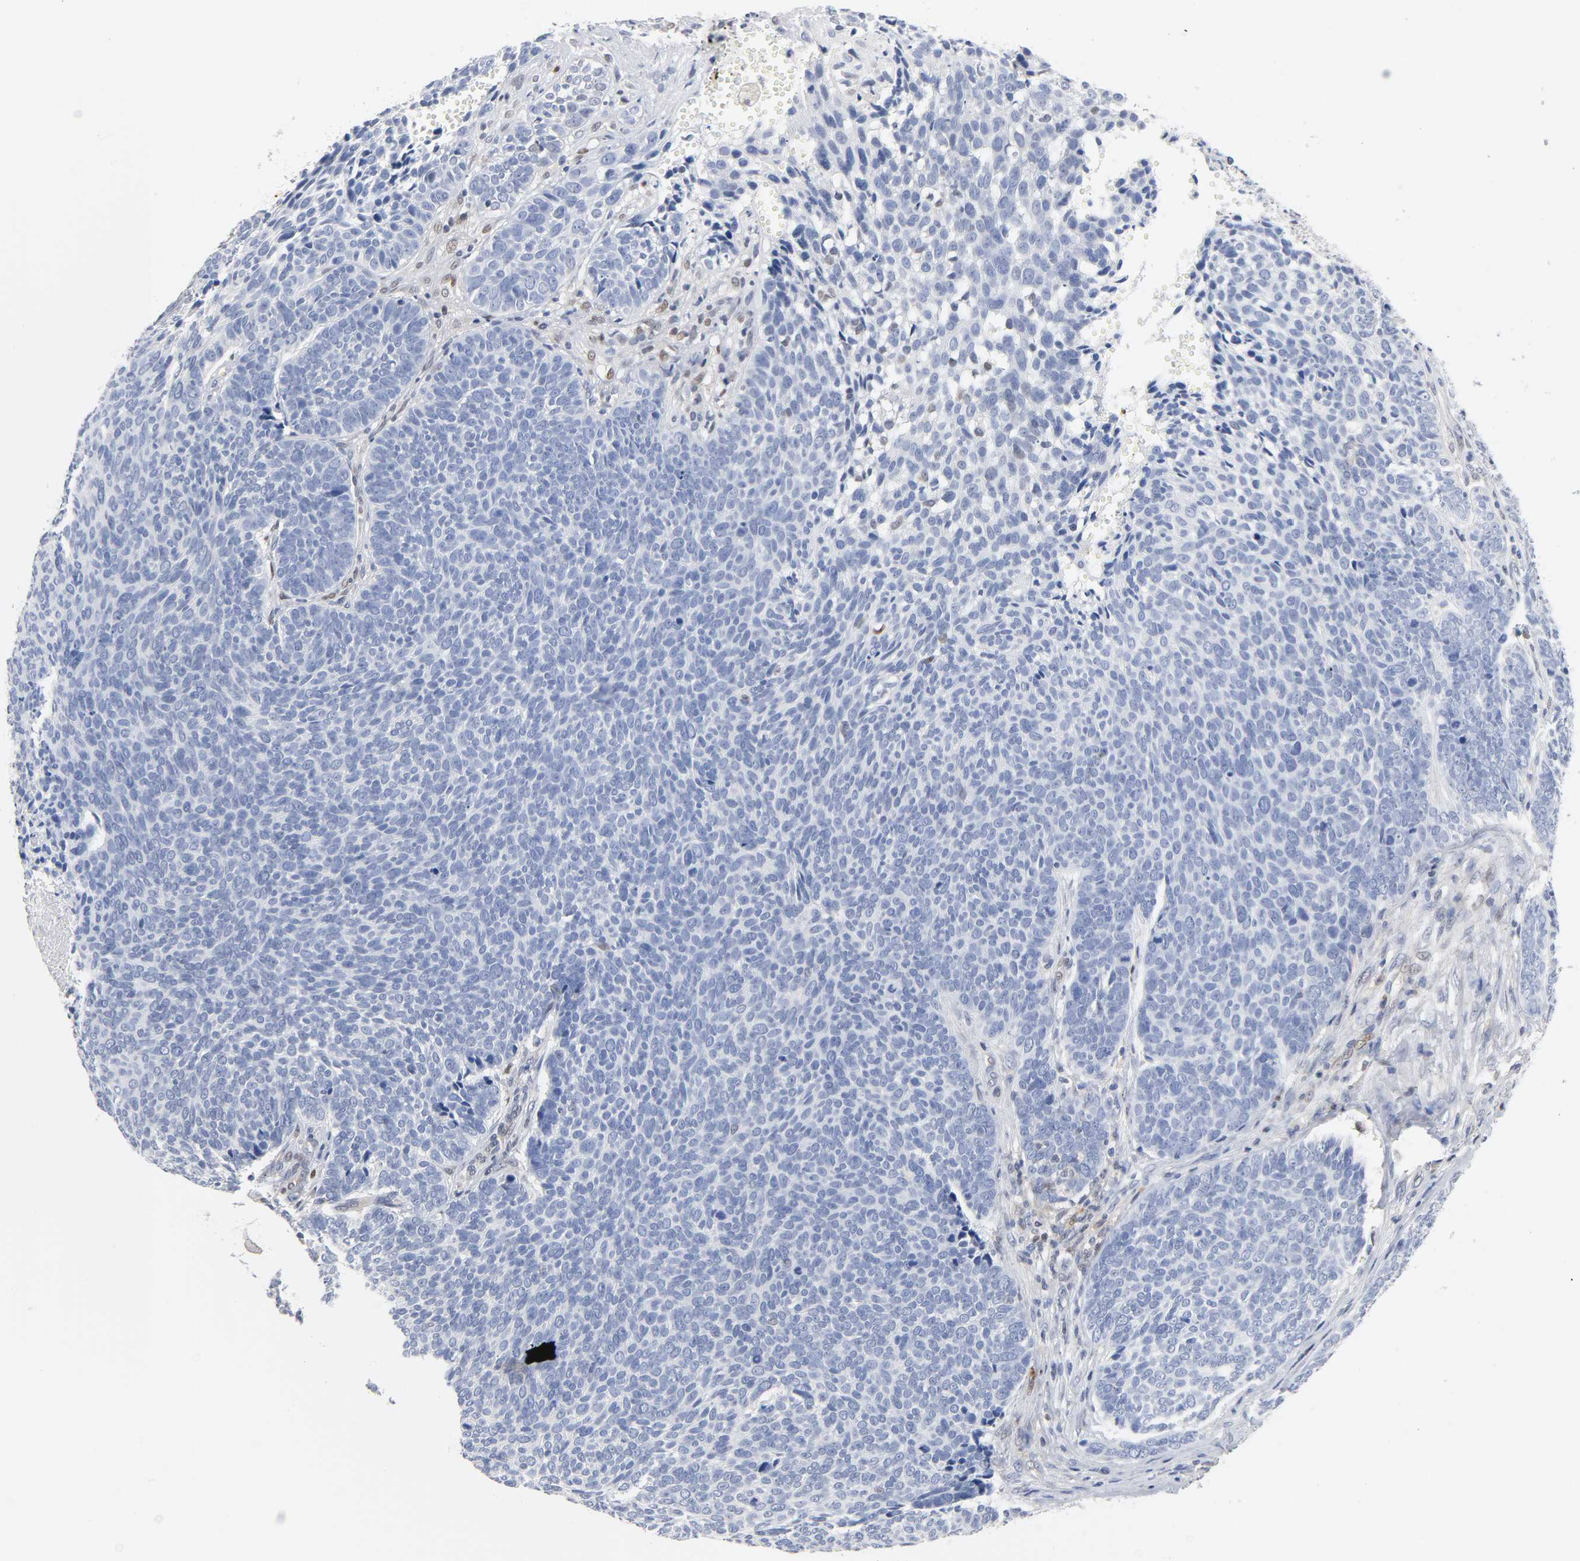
{"staining": {"intensity": "negative", "quantity": "none", "location": "none"}, "tissue": "skin cancer", "cell_type": "Tumor cells", "image_type": "cancer", "snomed": [{"axis": "morphology", "description": "Basal cell carcinoma"}, {"axis": "topography", "description": "Skin"}], "caption": "IHC micrograph of basal cell carcinoma (skin) stained for a protein (brown), which shows no staining in tumor cells.", "gene": "NFATC1", "patient": {"sex": "male", "age": 84}}